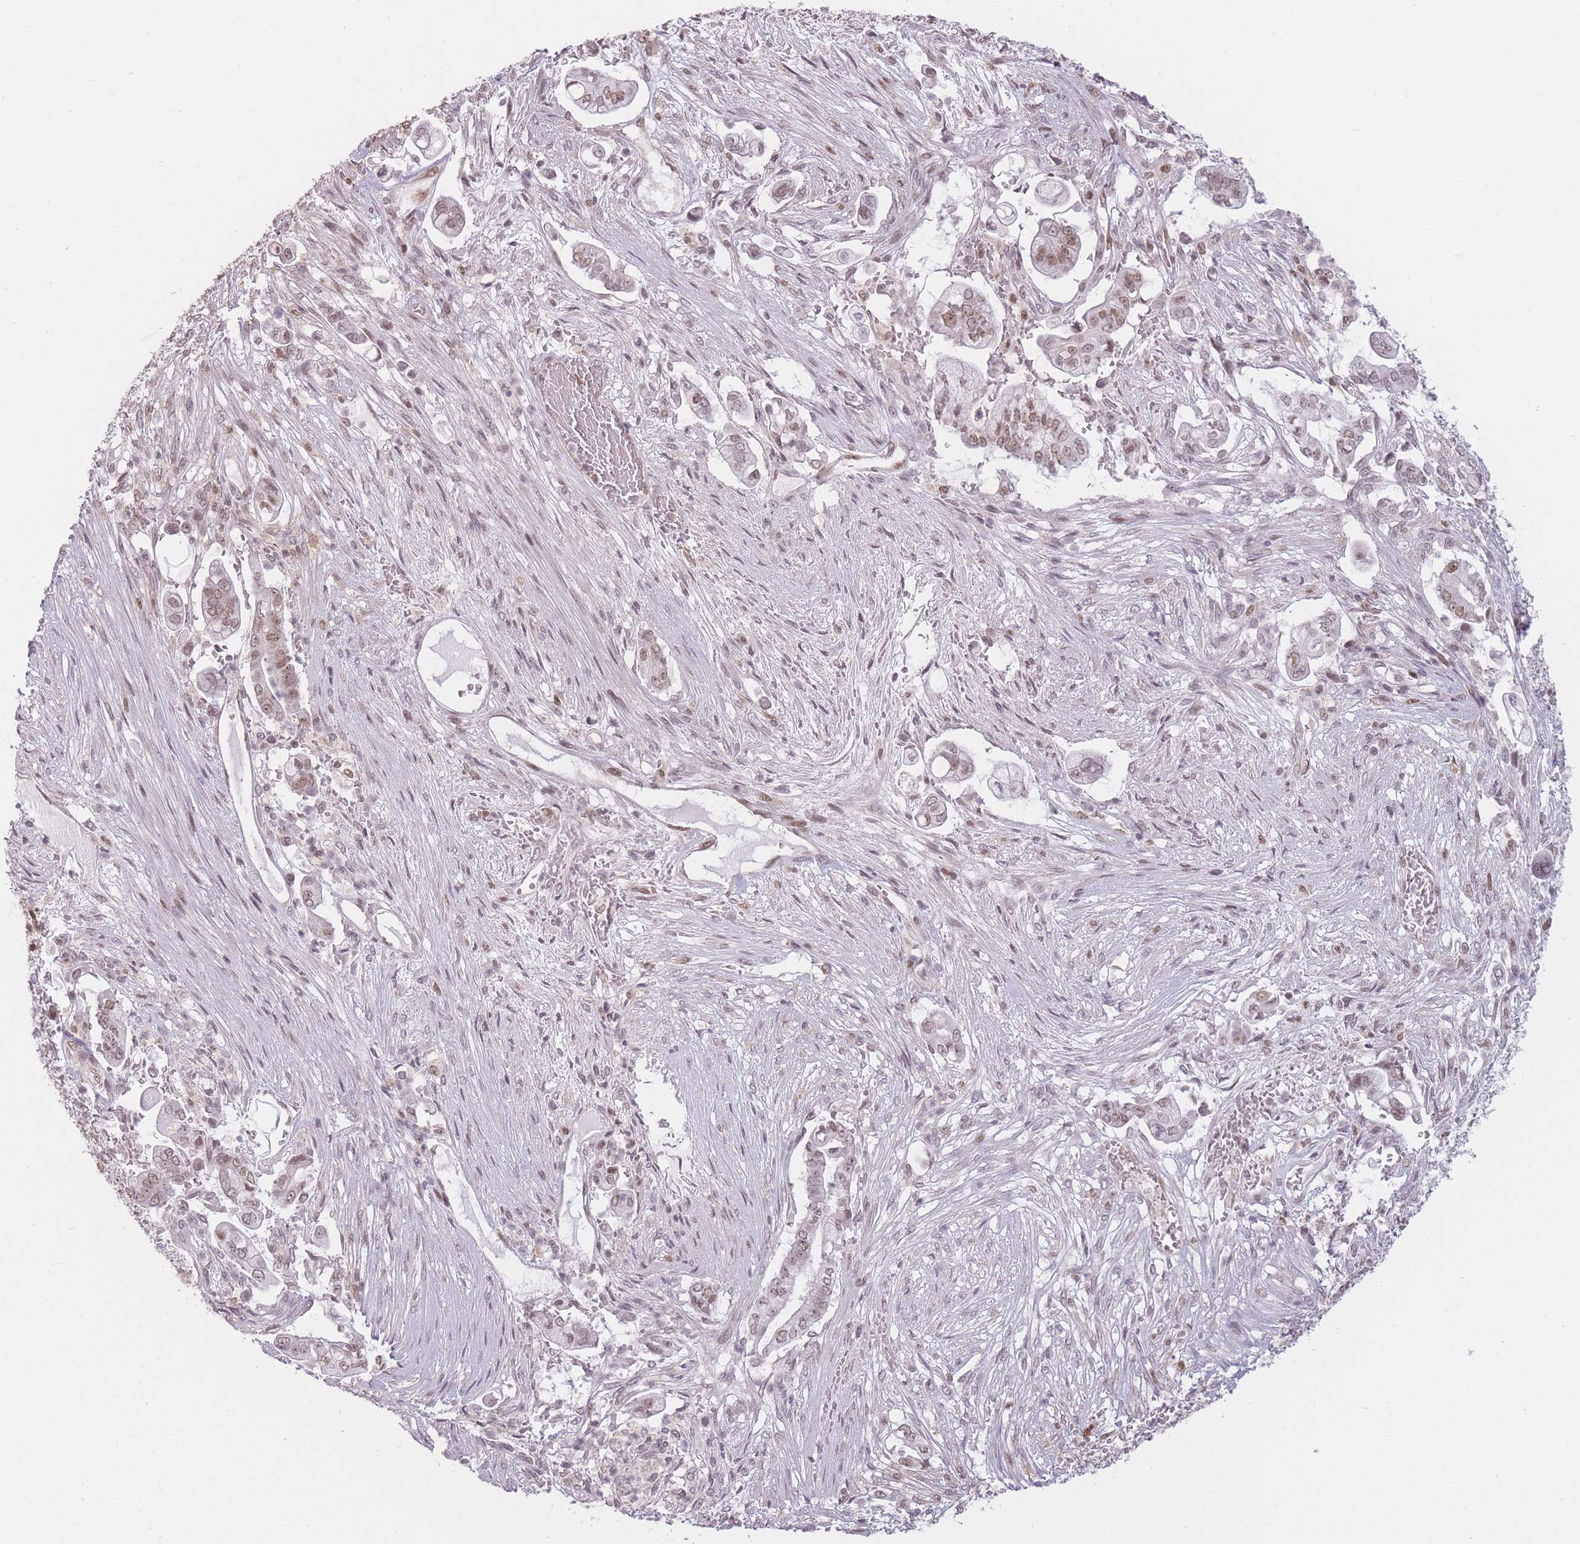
{"staining": {"intensity": "moderate", "quantity": ">75%", "location": "nuclear"}, "tissue": "pancreatic cancer", "cell_type": "Tumor cells", "image_type": "cancer", "snomed": [{"axis": "morphology", "description": "Adenocarcinoma, NOS"}, {"axis": "topography", "description": "Pancreas"}], "caption": "Protein staining of adenocarcinoma (pancreatic) tissue reveals moderate nuclear staining in approximately >75% of tumor cells. (DAB (3,3'-diaminobenzidine) IHC with brightfield microscopy, high magnification).", "gene": "SUPT6H", "patient": {"sex": "female", "age": 69}}